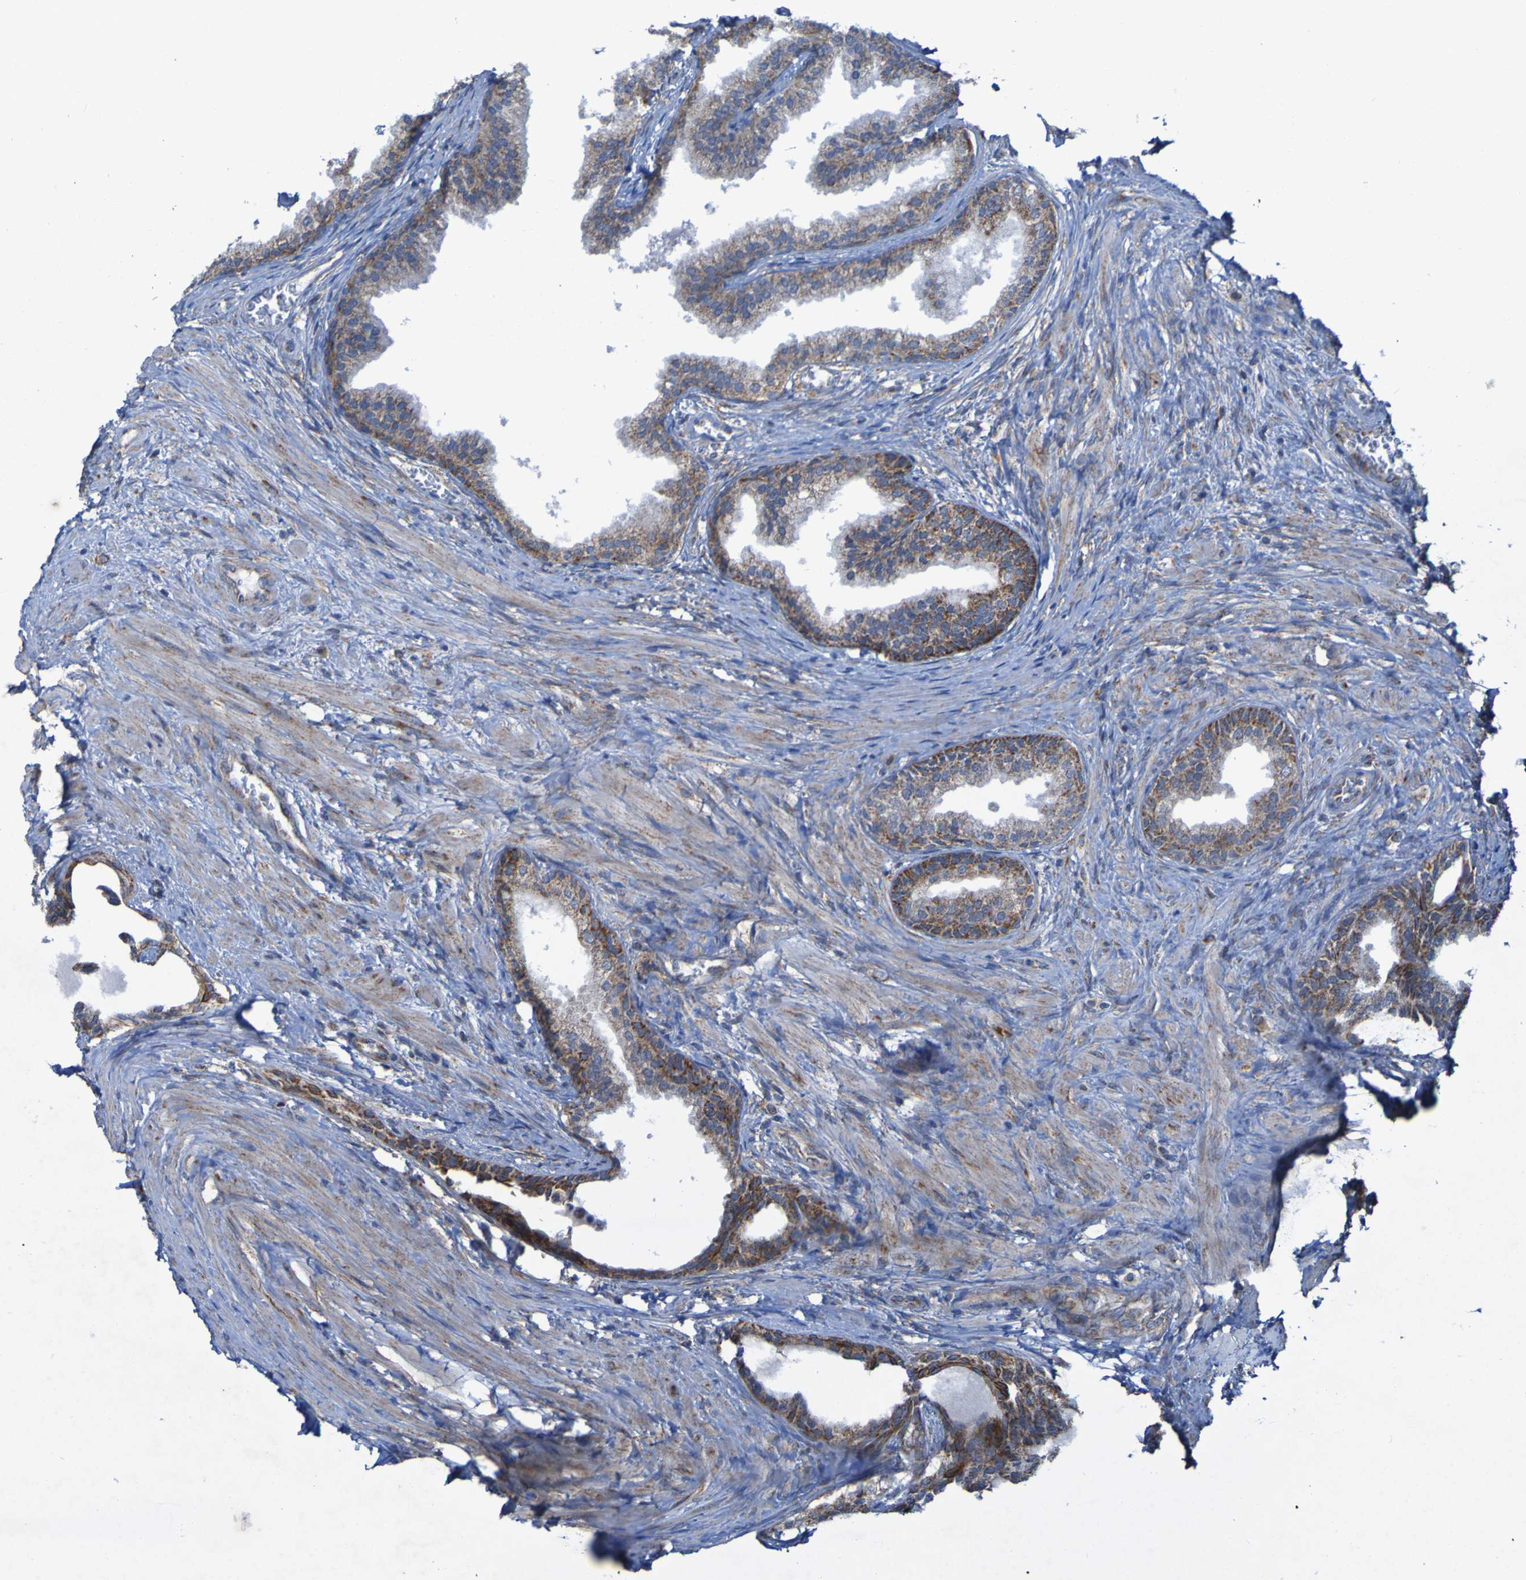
{"staining": {"intensity": "moderate", "quantity": "25%-75%", "location": "cytoplasmic/membranous"}, "tissue": "prostate", "cell_type": "Glandular cells", "image_type": "normal", "snomed": [{"axis": "morphology", "description": "Normal tissue, NOS"}, {"axis": "topography", "description": "Prostate"}], "caption": "This photomicrograph demonstrates IHC staining of benign human prostate, with medium moderate cytoplasmic/membranous expression in approximately 25%-75% of glandular cells.", "gene": "CCDC51", "patient": {"sex": "male", "age": 76}}